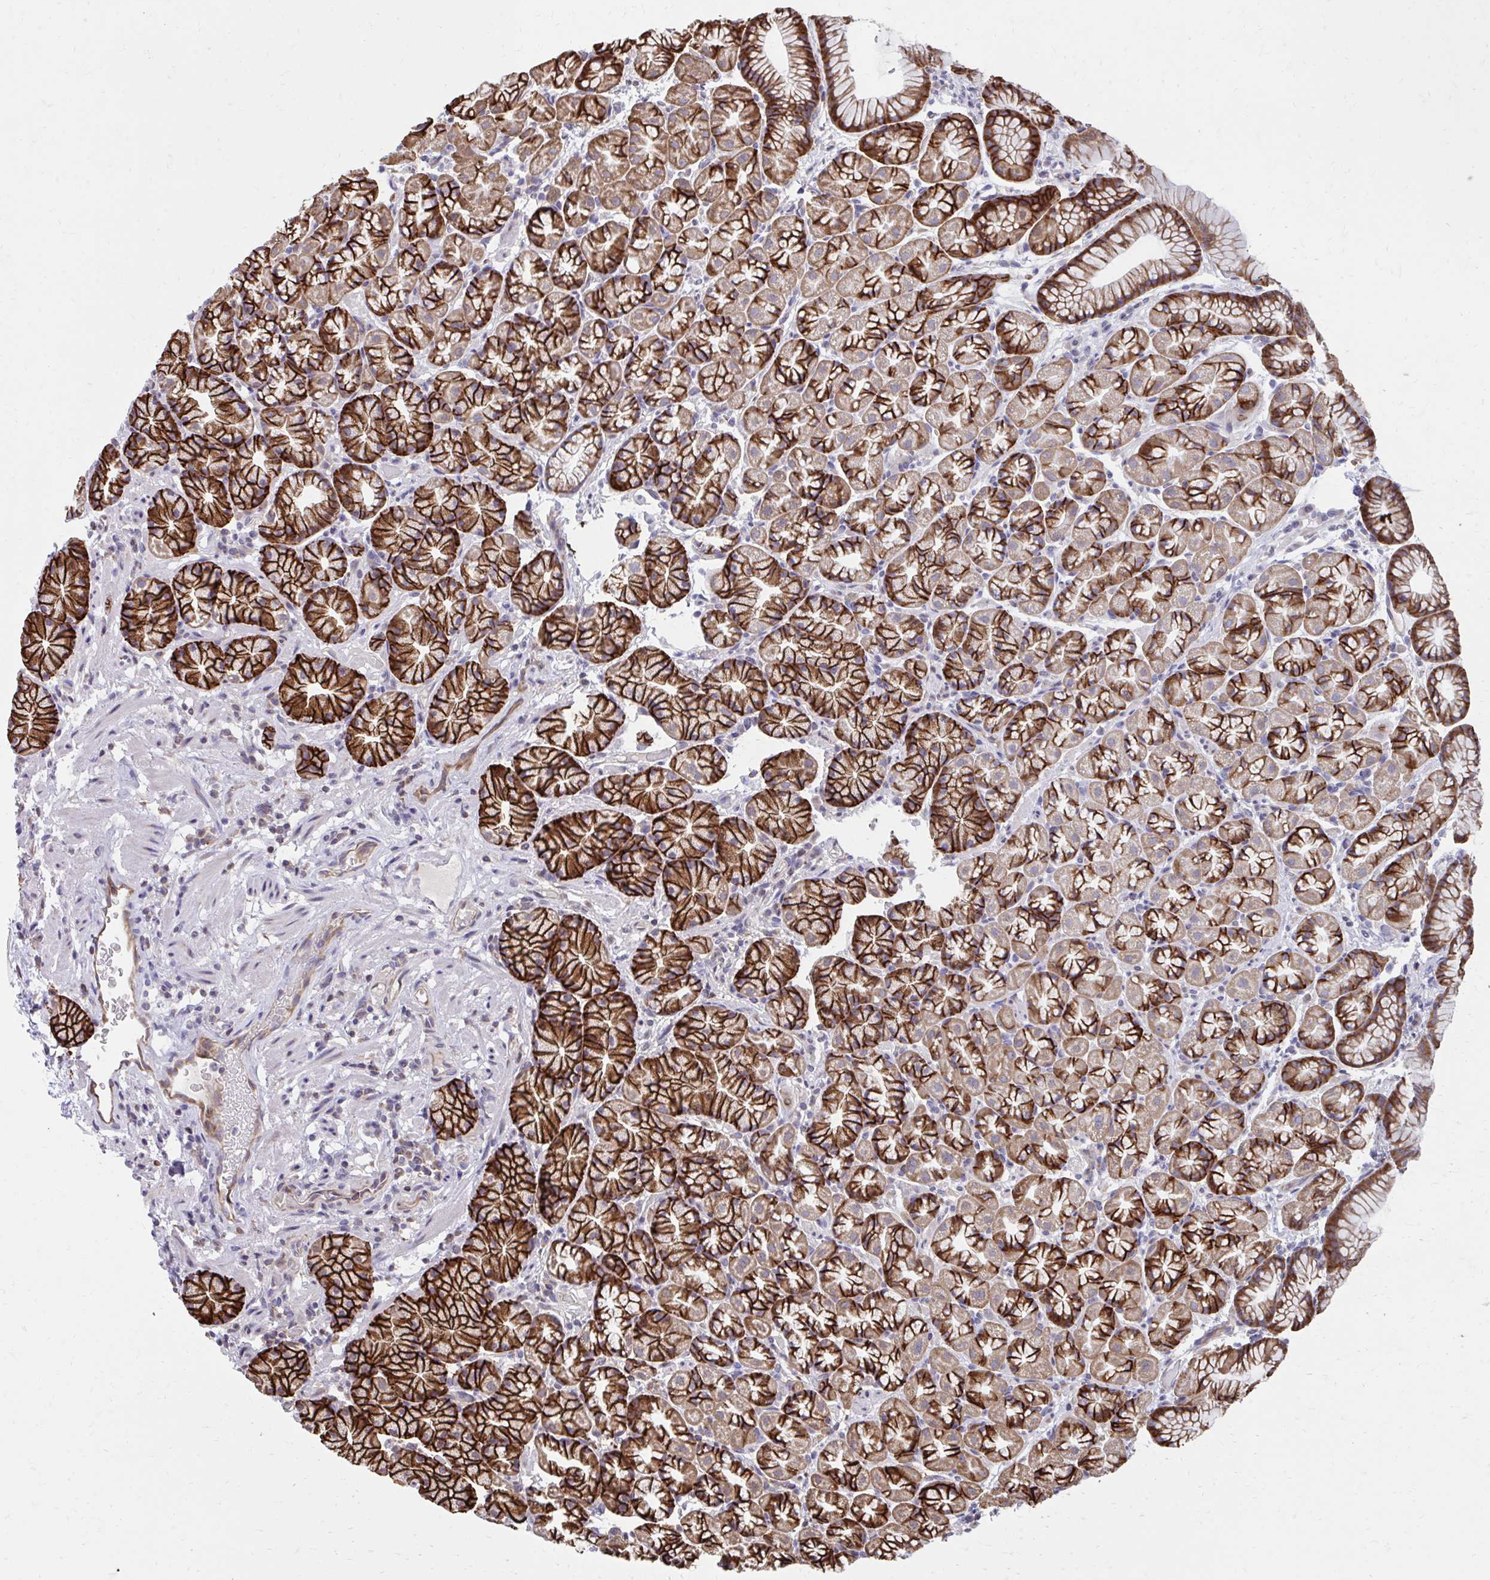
{"staining": {"intensity": "strong", "quantity": ">75%", "location": "cytoplasmic/membranous"}, "tissue": "stomach", "cell_type": "Glandular cells", "image_type": "normal", "snomed": [{"axis": "morphology", "description": "Normal tissue, NOS"}, {"axis": "topography", "description": "Stomach, lower"}], "caption": "Strong cytoplasmic/membranous protein positivity is present in about >75% of glandular cells in stomach.", "gene": "ZNF778", "patient": {"sex": "male", "age": 67}}